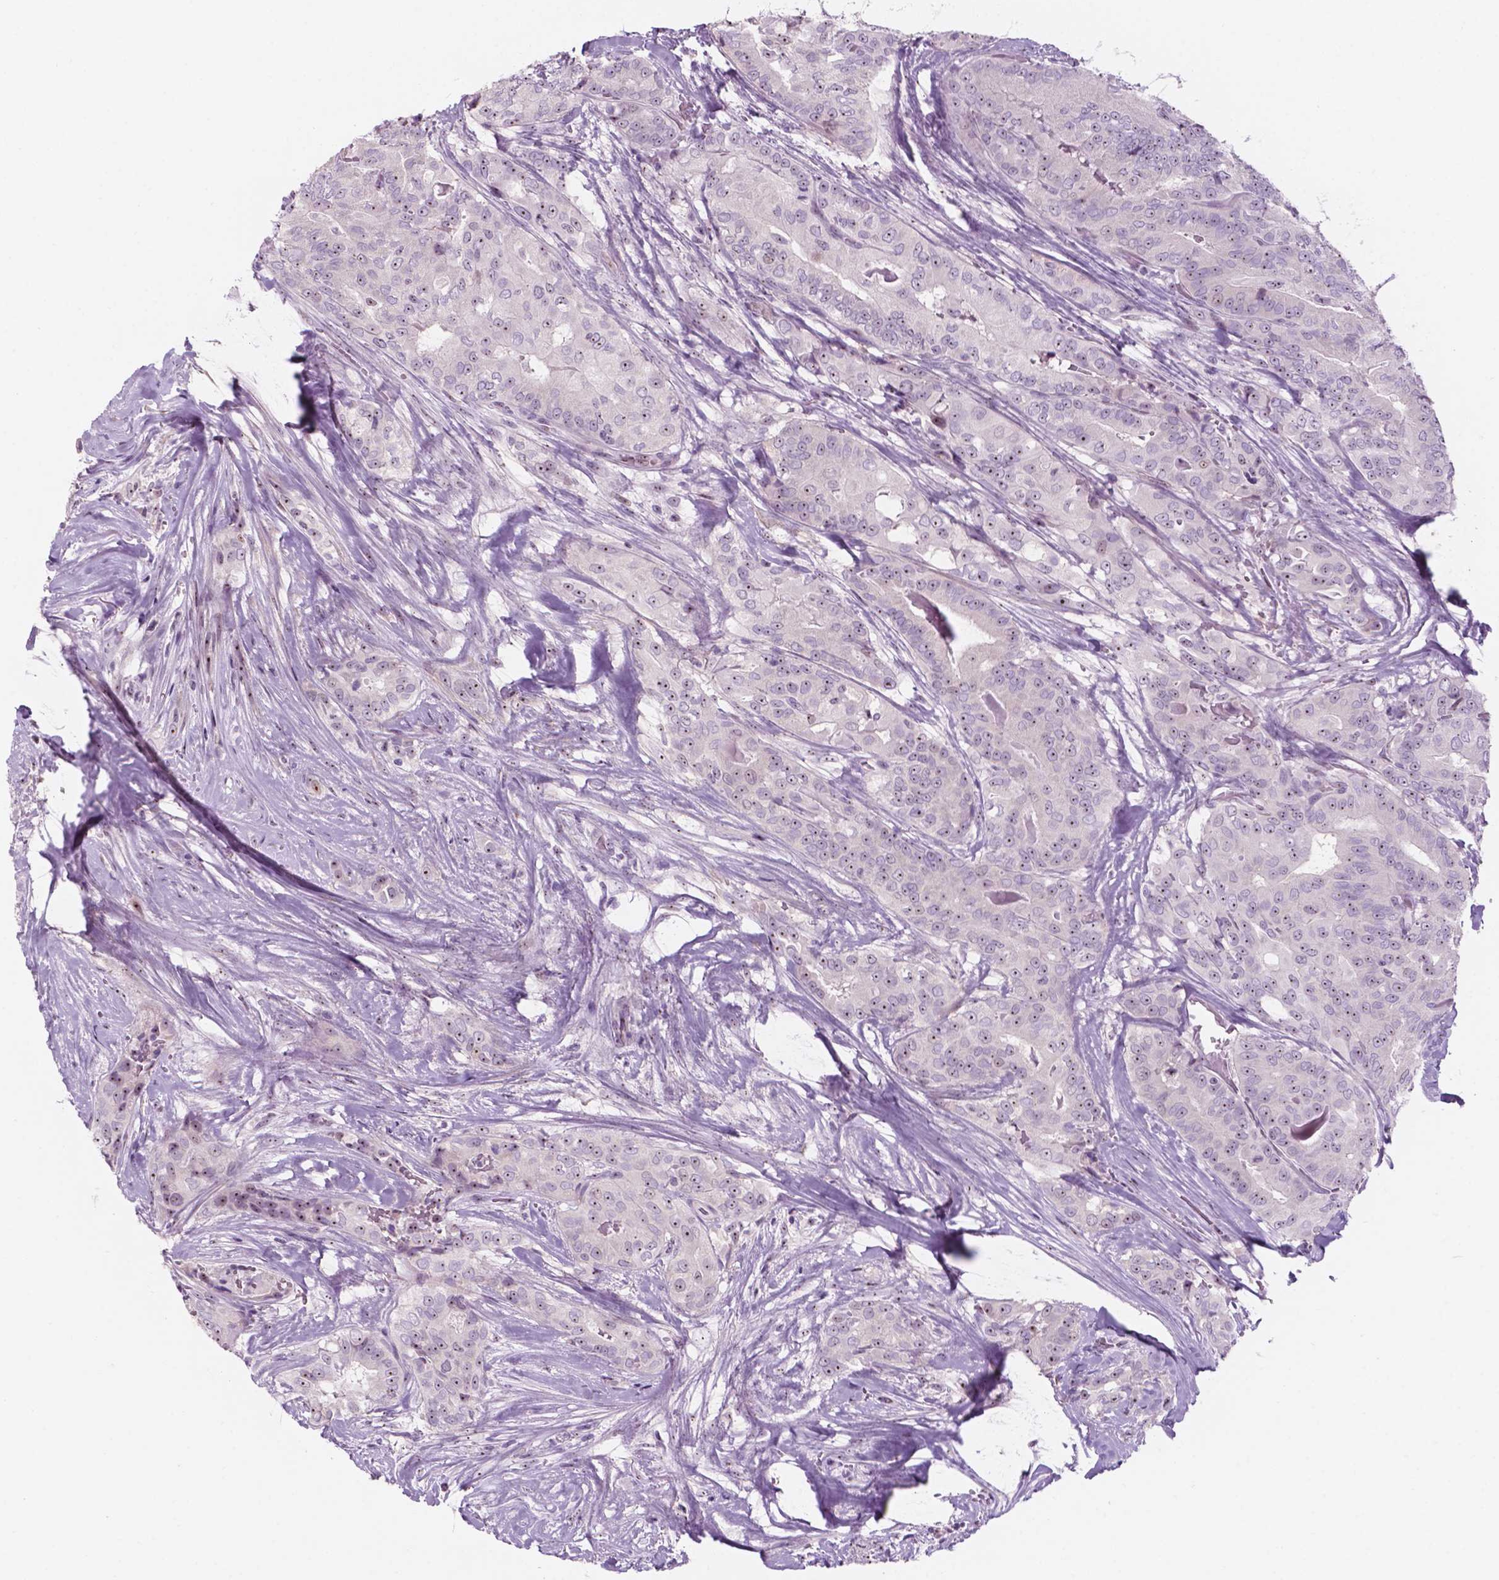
{"staining": {"intensity": "weak", "quantity": "25%-75%", "location": "nuclear"}, "tissue": "thyroid cancer", "cell_type": "Tumor cells", "image_type": "cancer", "snomed": [{"axis": "morphology", "description": "Papillary adenocarcinoma, NOS"}, {"axis": "topography", "description": "Thyroid gland"}], "caption": "Human thyroid papillary adenocarcinoma stained with a brown dye shows weak nuclear positive staining in approximately 25%-75% of tumor cells.", "gene": "ZNF853", "patient": {"sex": "male", "age": 61}}